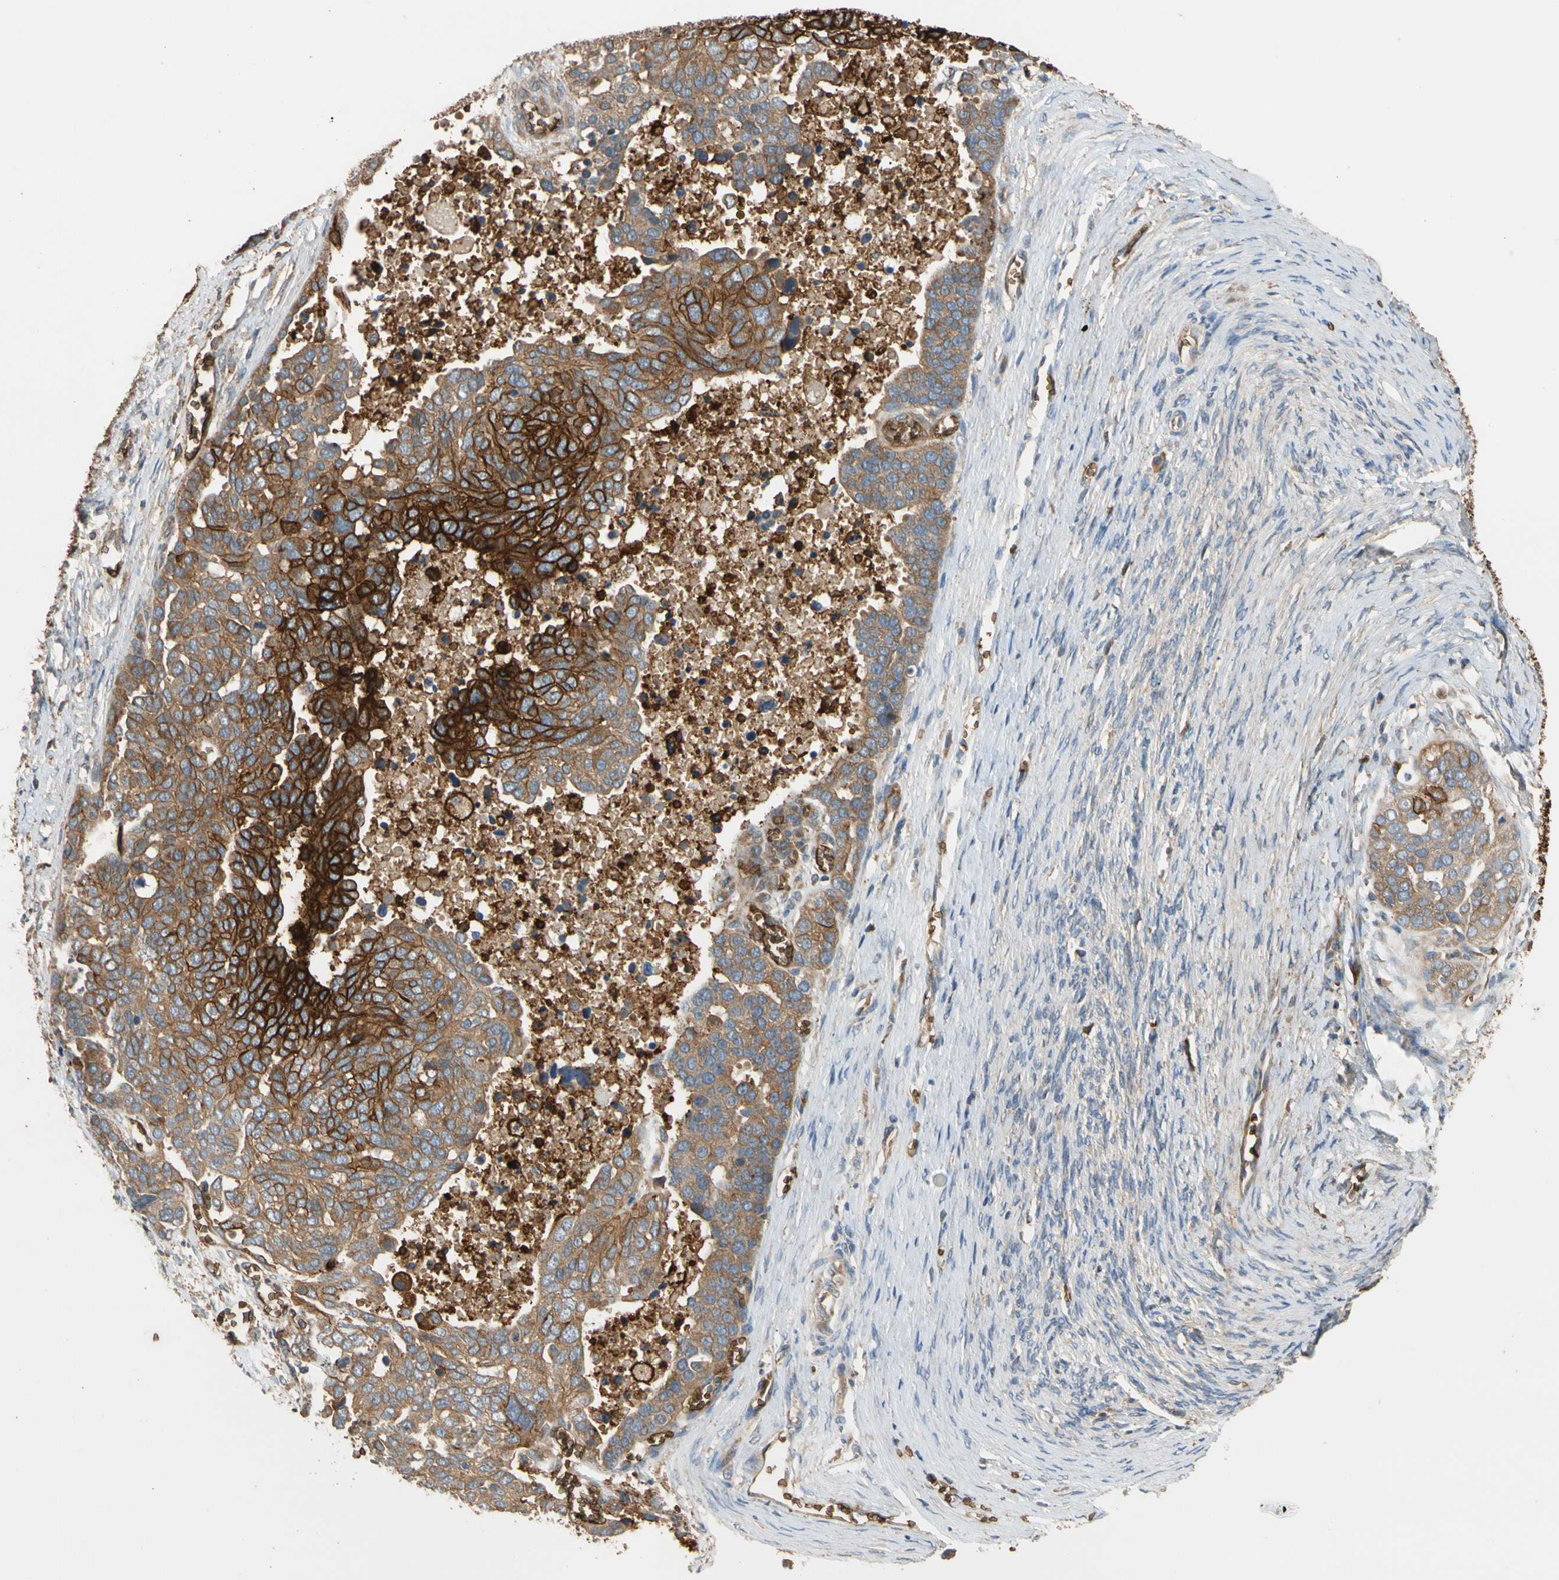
{"staining": {"intensity": "strong", "quantity": ">75%", "location": "cytoplasmic/membranous"}, "tissue": "ovarian cancer", "cell_type": "Tumor cells", "image_type": "cancer", "snomed": [{"axis": "morphology", "description": "Cystadenocarcinoma, serous, NOS"}, {"axis": "topography", "description": "Ovary"}], "caption": "Ovarian cancer tissue displays strong cytoplasmic/membranous positivity in approximately >75% of tumor cells (brown staining indicates protein expression, while blue staining denotes nuclei).", "gene": "RIOK2", "patient": {"sex": "female", "age": 44}}